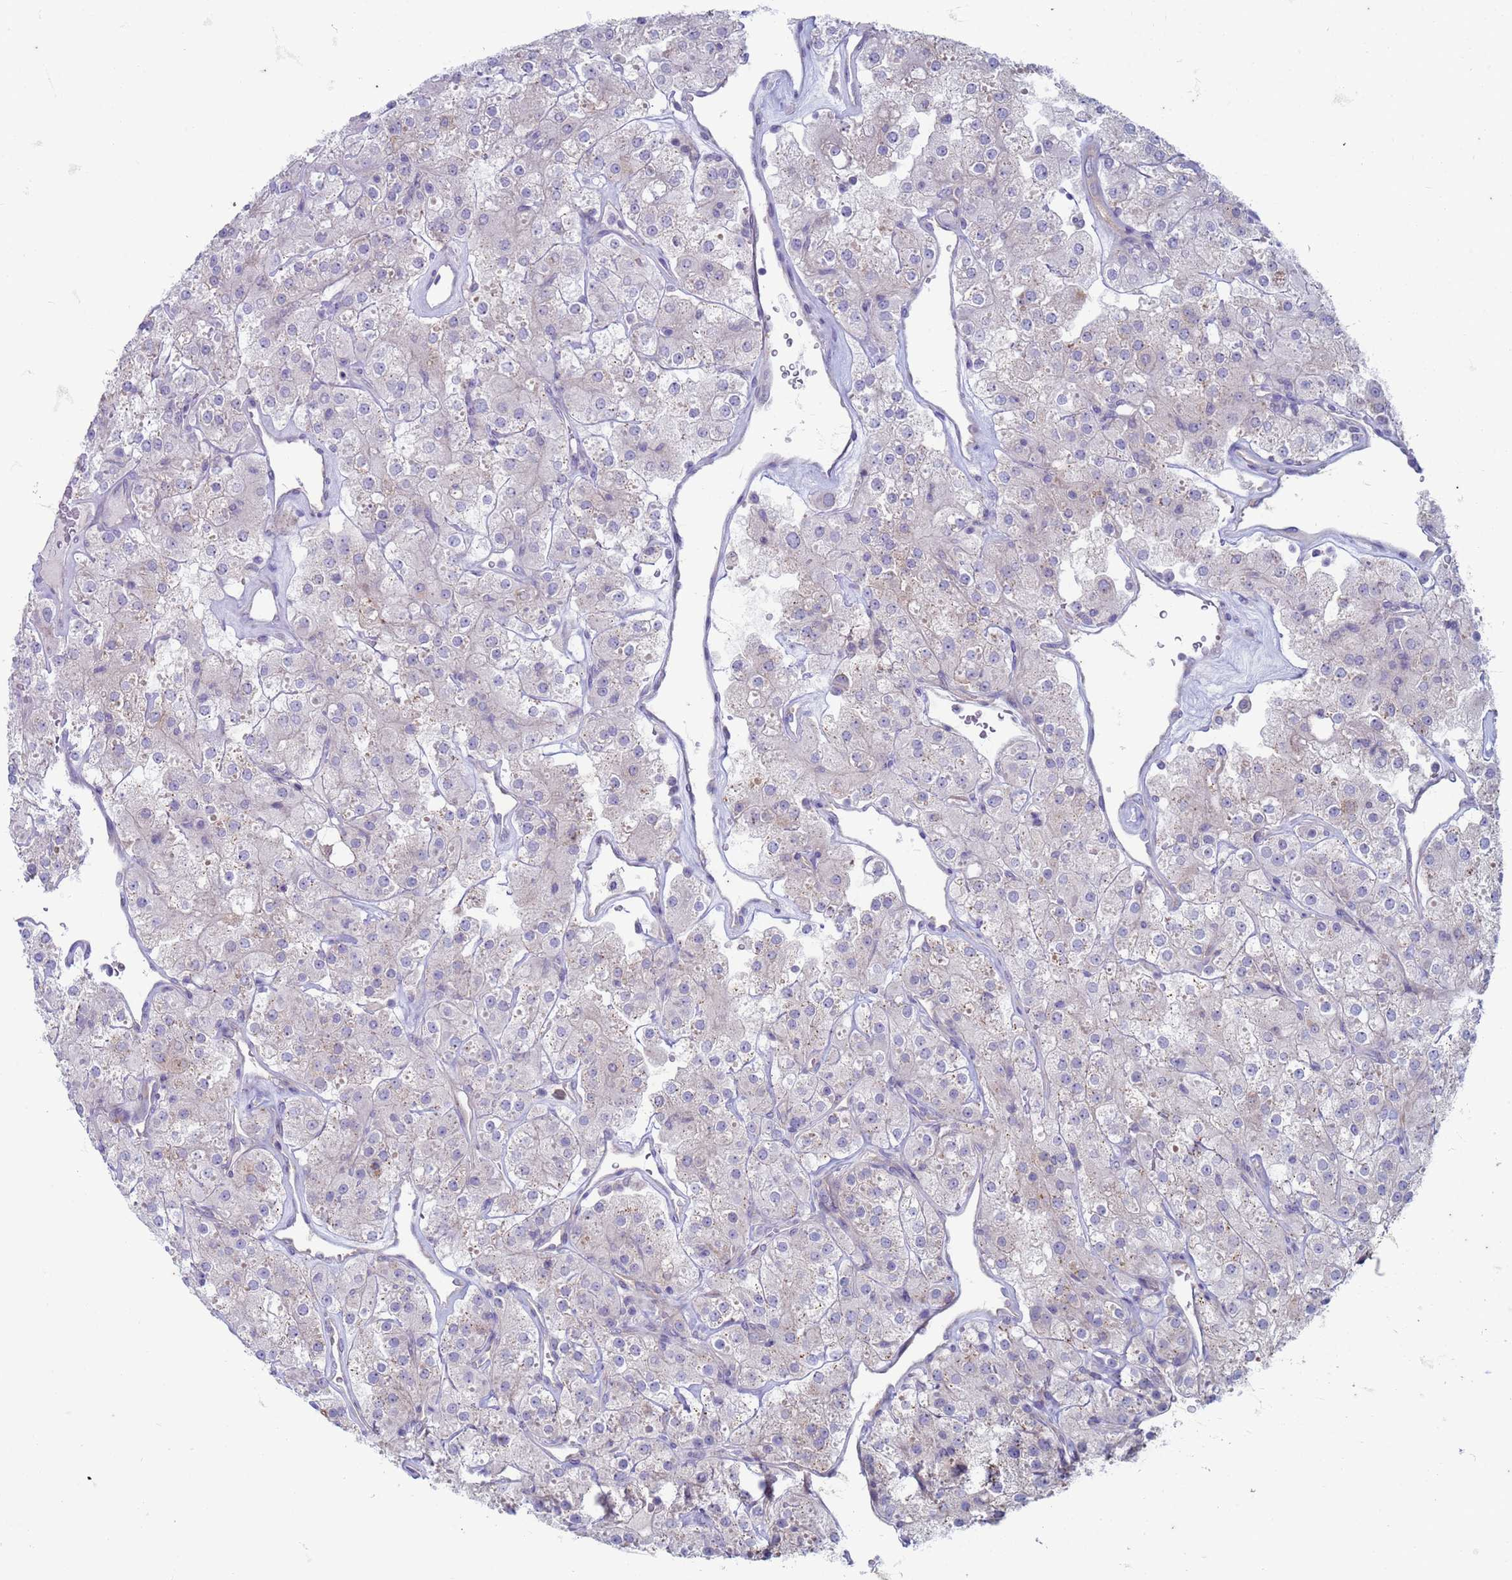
{"staining": {"intensity": "negative", "quantity": "none", "location": "none"}, "tissue": "renal cancer", "cell_type": "Tumor cells", "image_type": "cancer", "snomed": [{"axis": "morphology", "description": "Adenocarcinoma, NOS"}, {"axis": "topography", "description": "Kidney"}], "caption": "Protein analysis of renal cancer demonstrates no significant positivity in tumor cells.", "gene": "SUCO", "patient": {"sex": "male", "age": 77}}